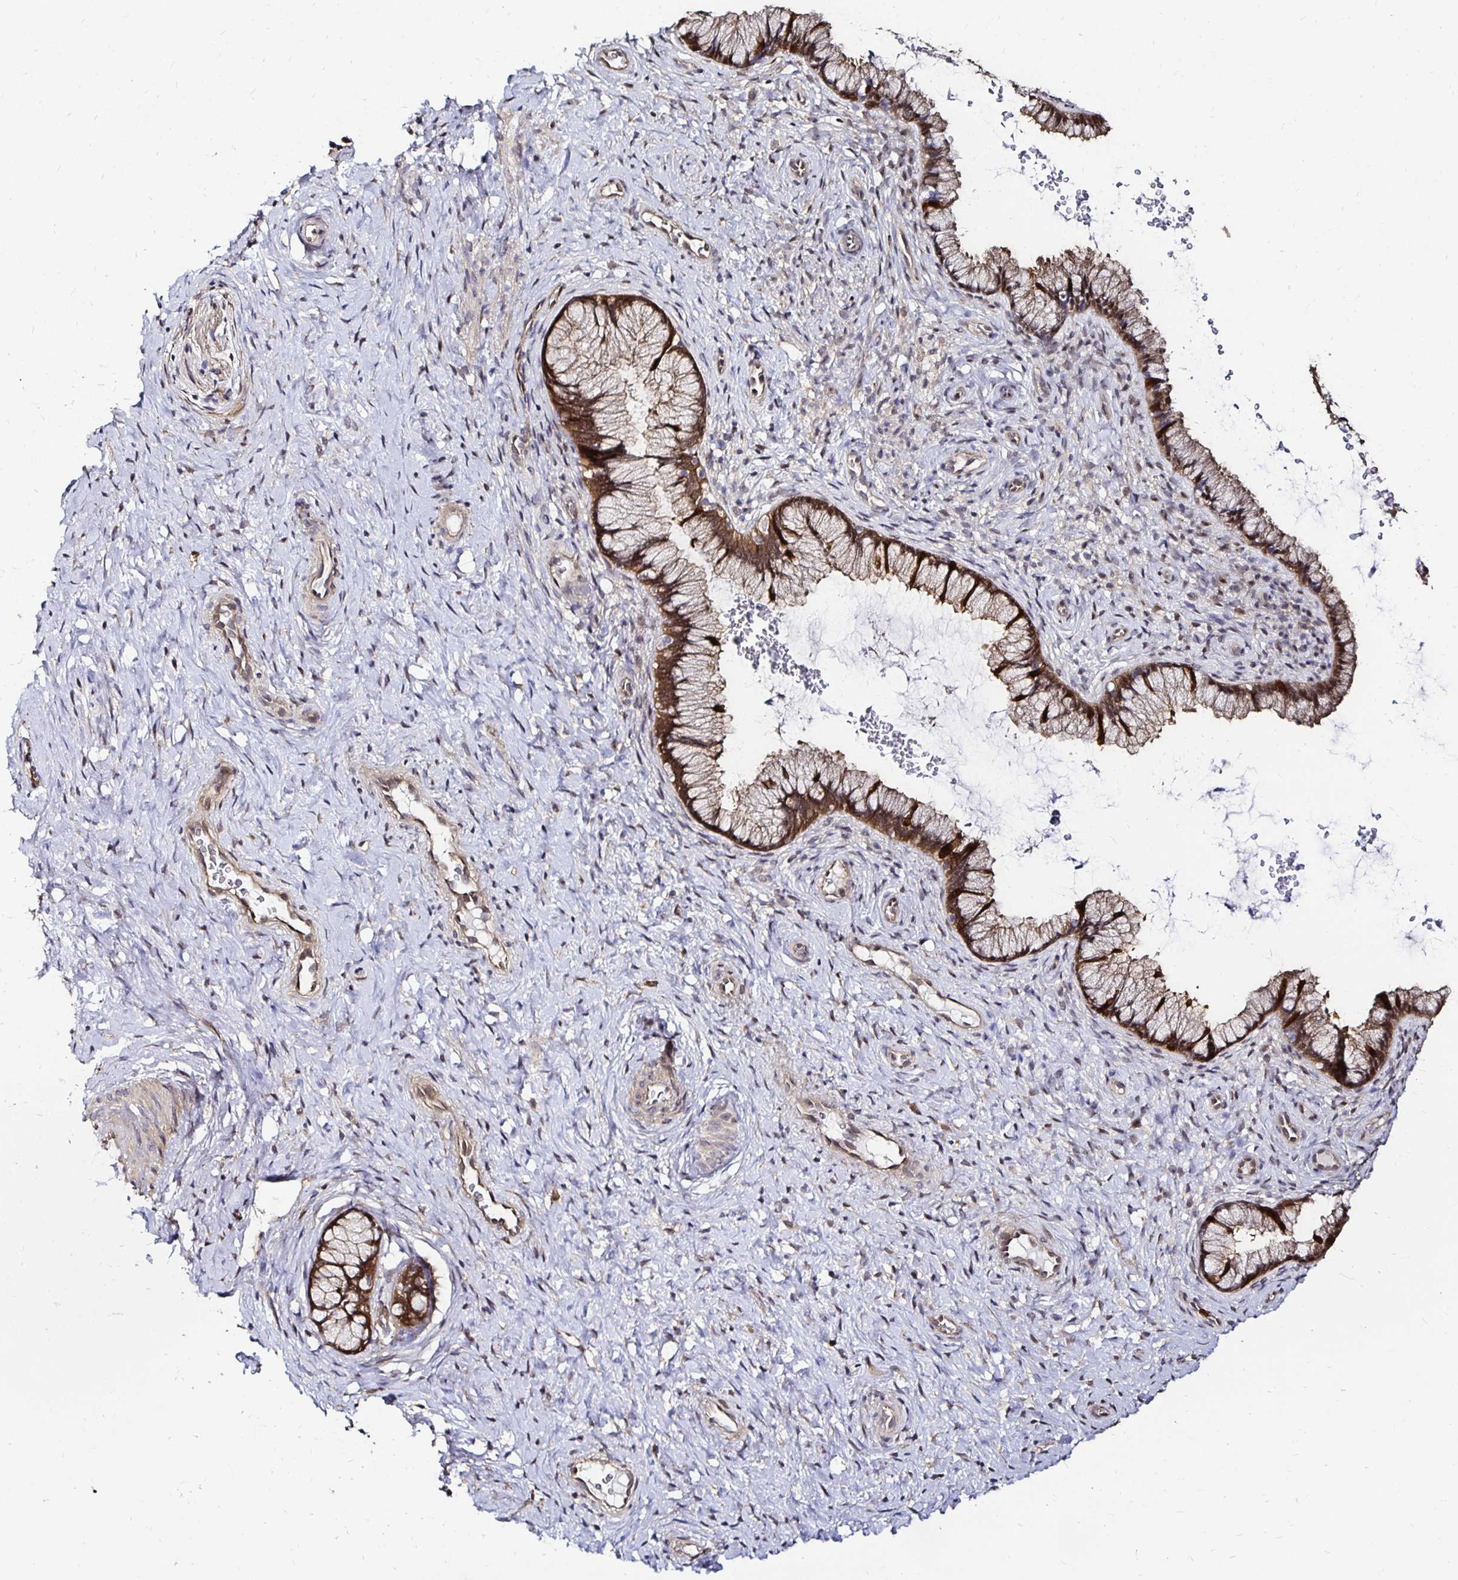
{"staining": {"intensity": "moderate", "quantity": ">75%", "location": "nuclear"}, "tissue": "cervix", "cell_type": "Glandular cells", "image_type": "normal", "snomed": [{"axis": "morphology", "description": "Normal tissue, NOS"}, {"axis": "topography", "description": "Cervix"}], "caption": "Immunohistochemical staining of unremarkable cervix displays medium levels of moderate nuclear positivity in approximately >75% of glandular cells. The staining was performed using DAB, with brown indicating positive protein expression. Nuclei are stained blue with hematoxylin.", "gene": "TXN", "patient": {"sex": "female", "age": 34}}